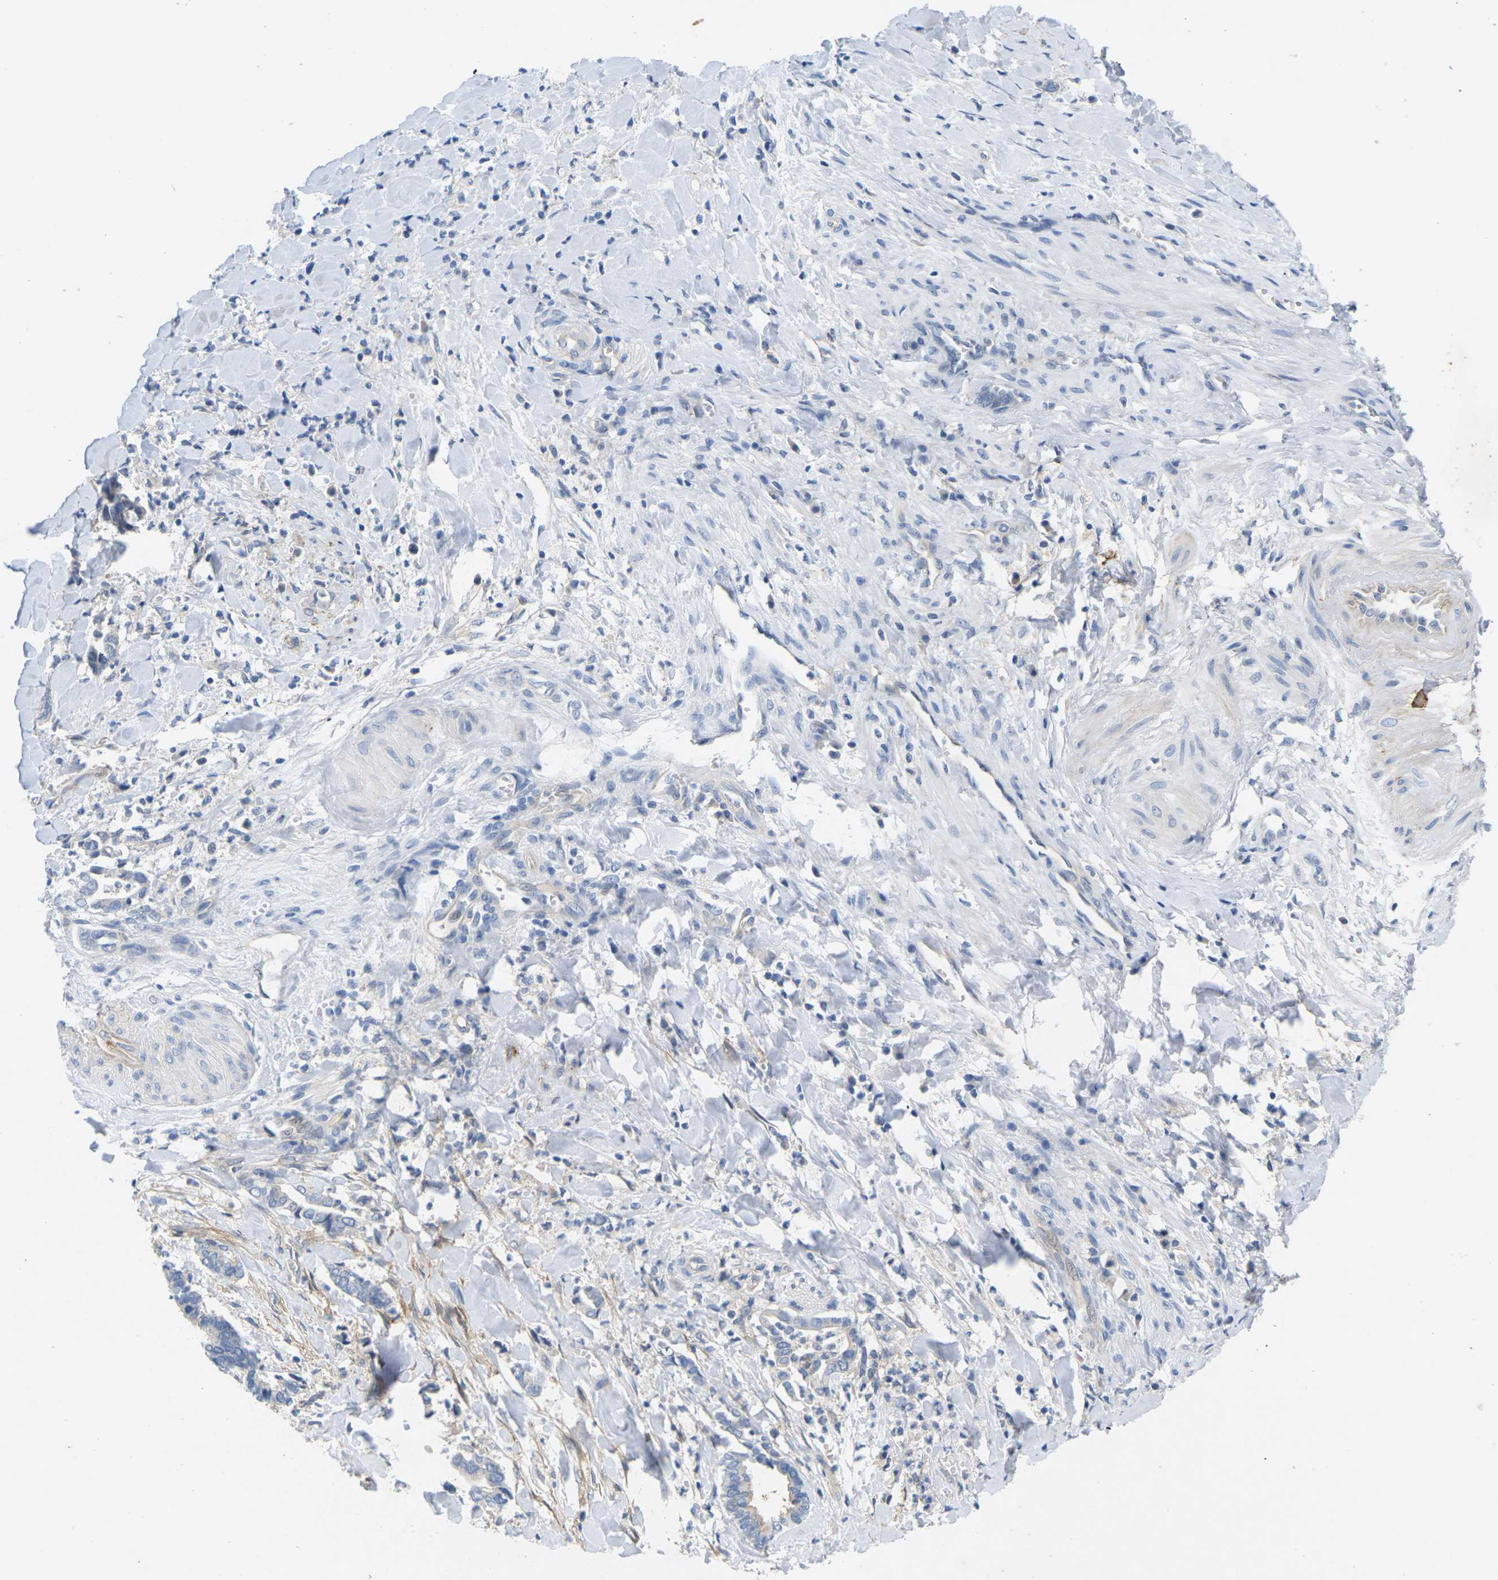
{"staining": {"intensity": "negative", "quantity": "none", "location": "none"}, "tissue": "cervical cancer", "cell_type": "Tumor cells", "image_type": "cancer", "snomed": [{"axis": "morphology", "description": "Adenocarcinoma, NOS"}, {"axis": "topography", "description": "Cervix"}], "caption": "Human cervical cancer (adenocarcinoma) stained for a protein using immunohistochemistry (IHC) demonstrates no positivity in tumor cells.", "gene": "ITGA5", "patient": {"sex": "female", "age": 44}}